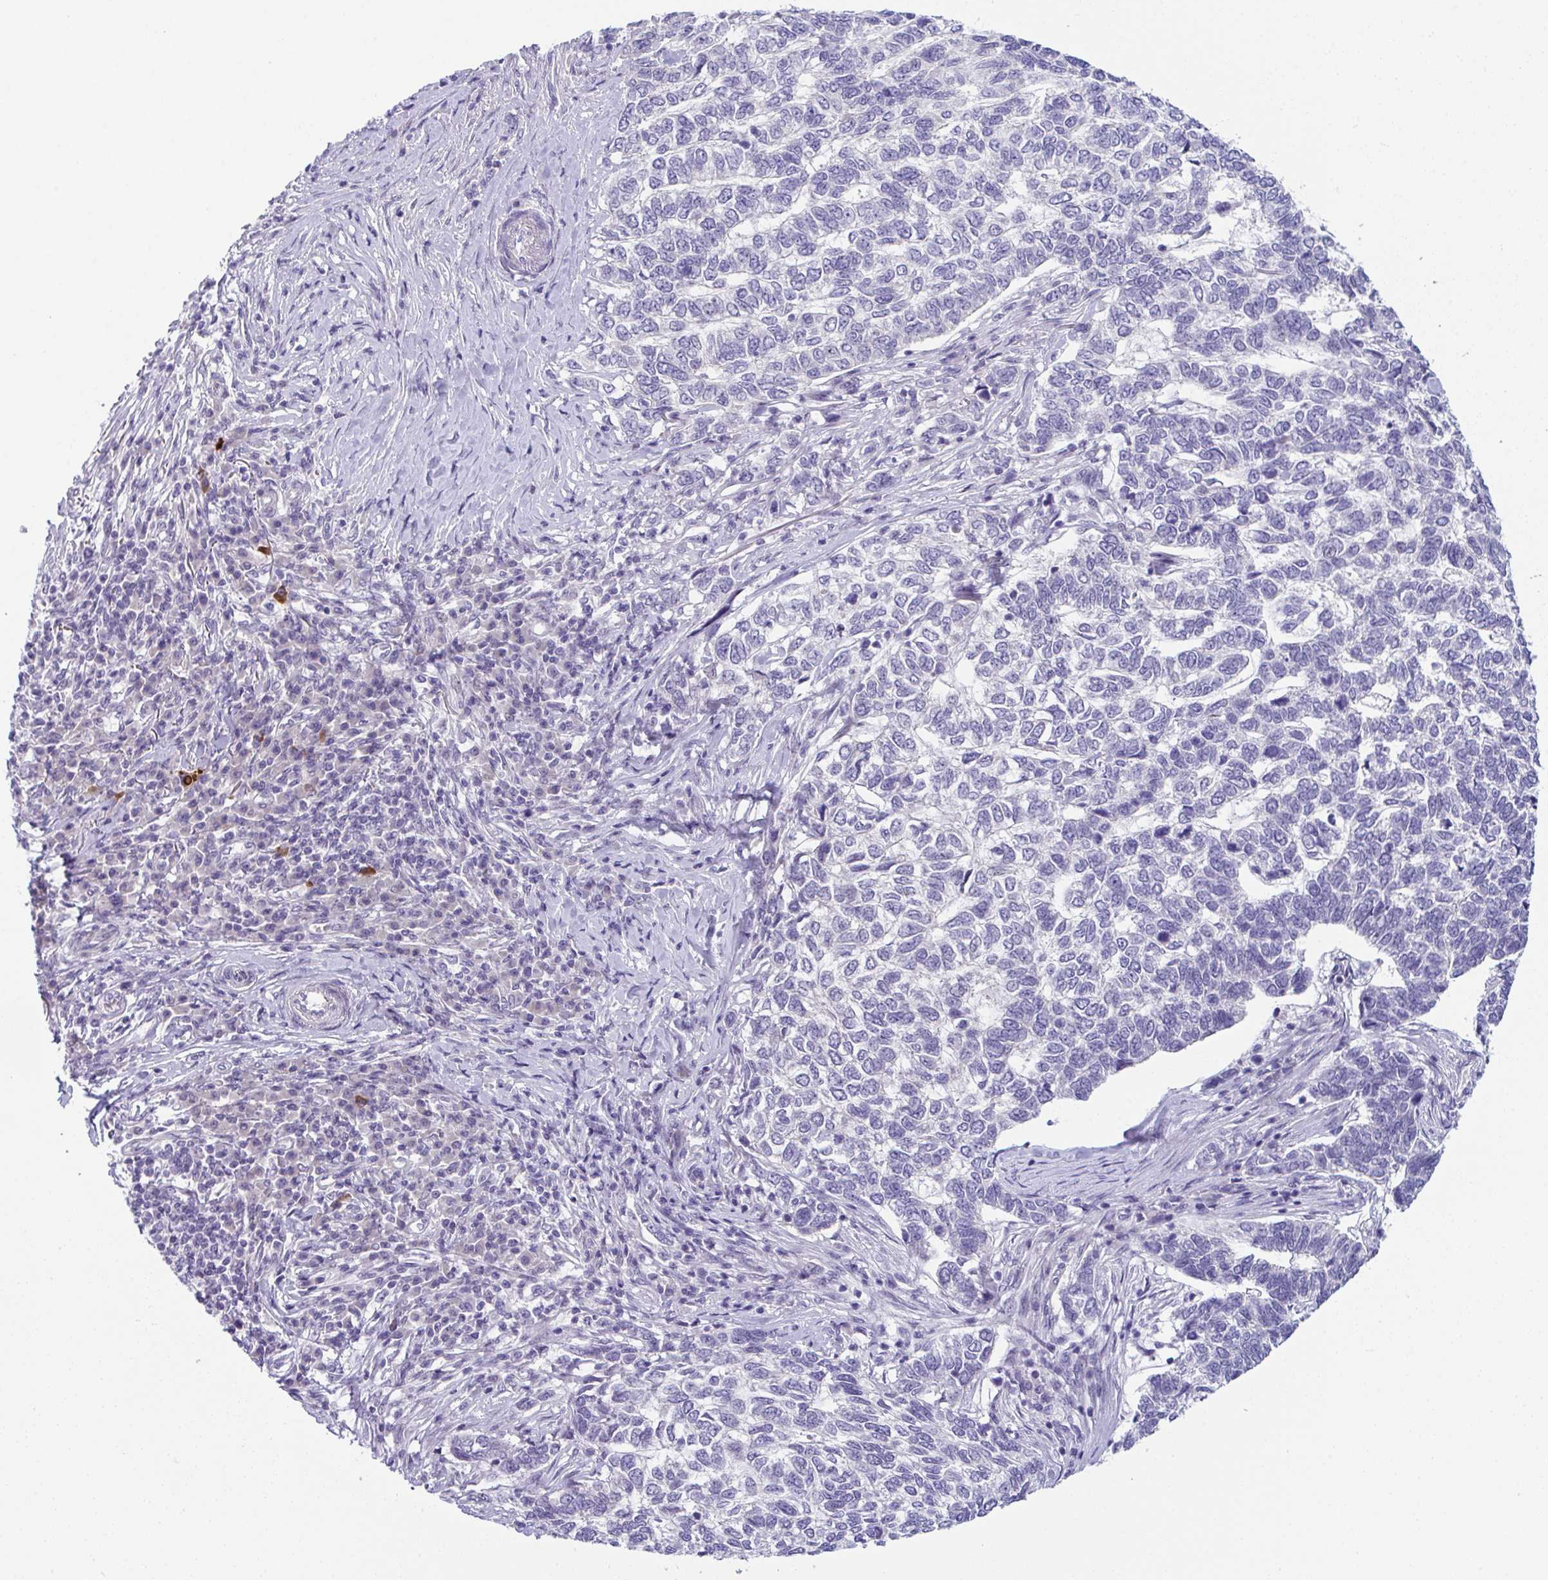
{"staining": {"intensity": "negative", "quantity": "none", "location": "none"}, "tissue": "skin cancer", "cell_type": "Tumor cells", "image_type": "cancer", "snomed": [{"axis": "morphology", "description": "Basal cell carcinoma"}, {"axis": "topography", "description": "Skin"}], "caption": "There is no significant positivity in tumor cells of basal cell carcinoma (skin).", "gene": "USP35", "patient": {"sex": "female", "age": 65}}